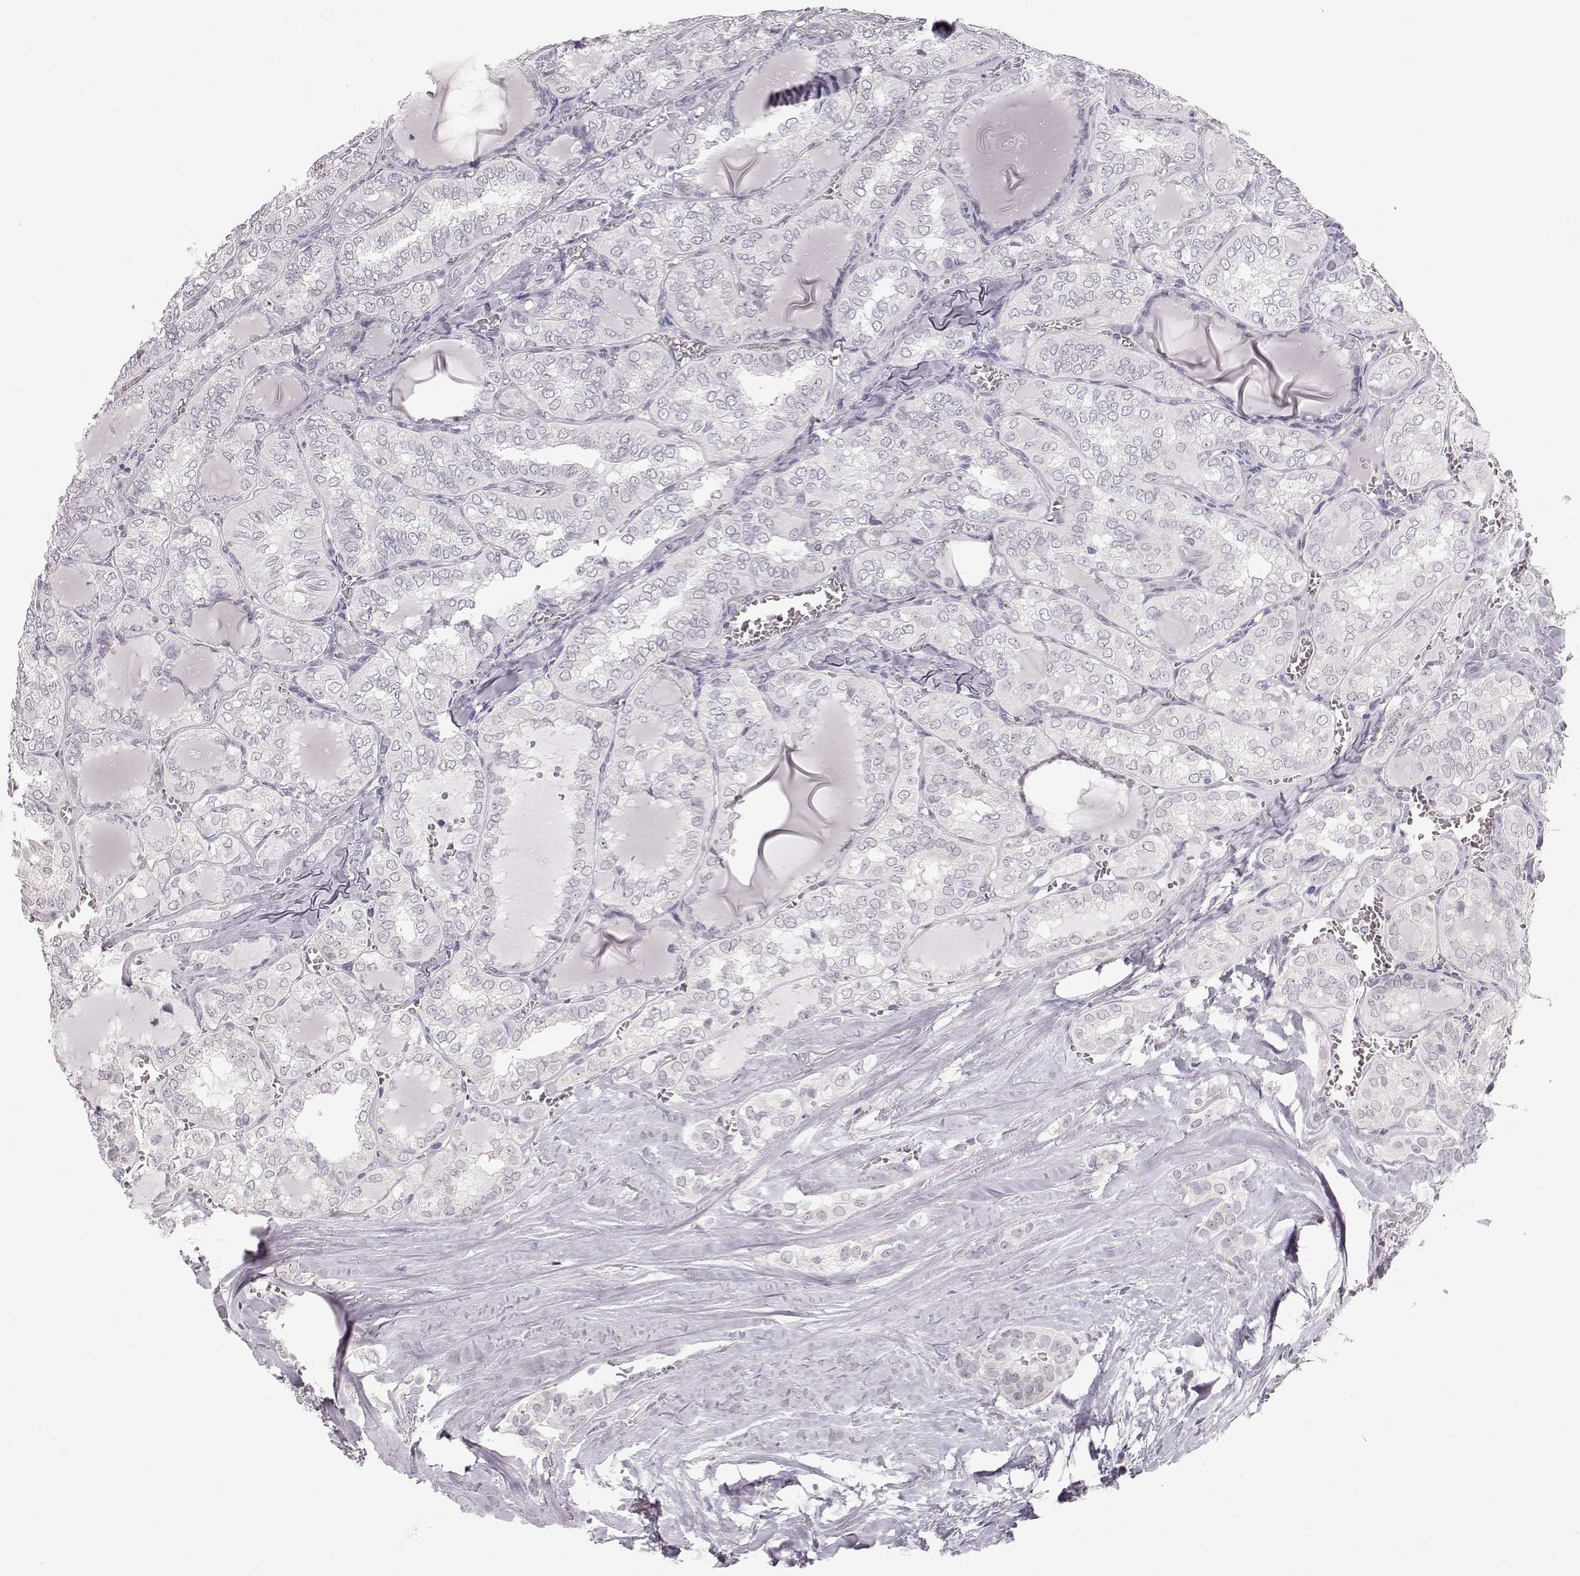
{"staining": {"intensity": "negative", "quantity": "none", "location": "none"}, "tissue": "thyroid cancer", "cell_type": "Tumor cells", "image_type": "cancer", "snomed": [{"axis": "morphology", "description": "Papillary adenocarcinoma, NOS"}, {"axis": "topography", "description": "Thyroid gland"}], "caption": "DAB immunohistochemical staining of thyroid papillary adenocarcinoma shows no significant positivity in tumor cells. (DAB (3,3'-diaminobenzidine) IHC with hematoxylin counter stain).", "gene": "FAM205A", "patient": {"sex": "female", "age": 41}}